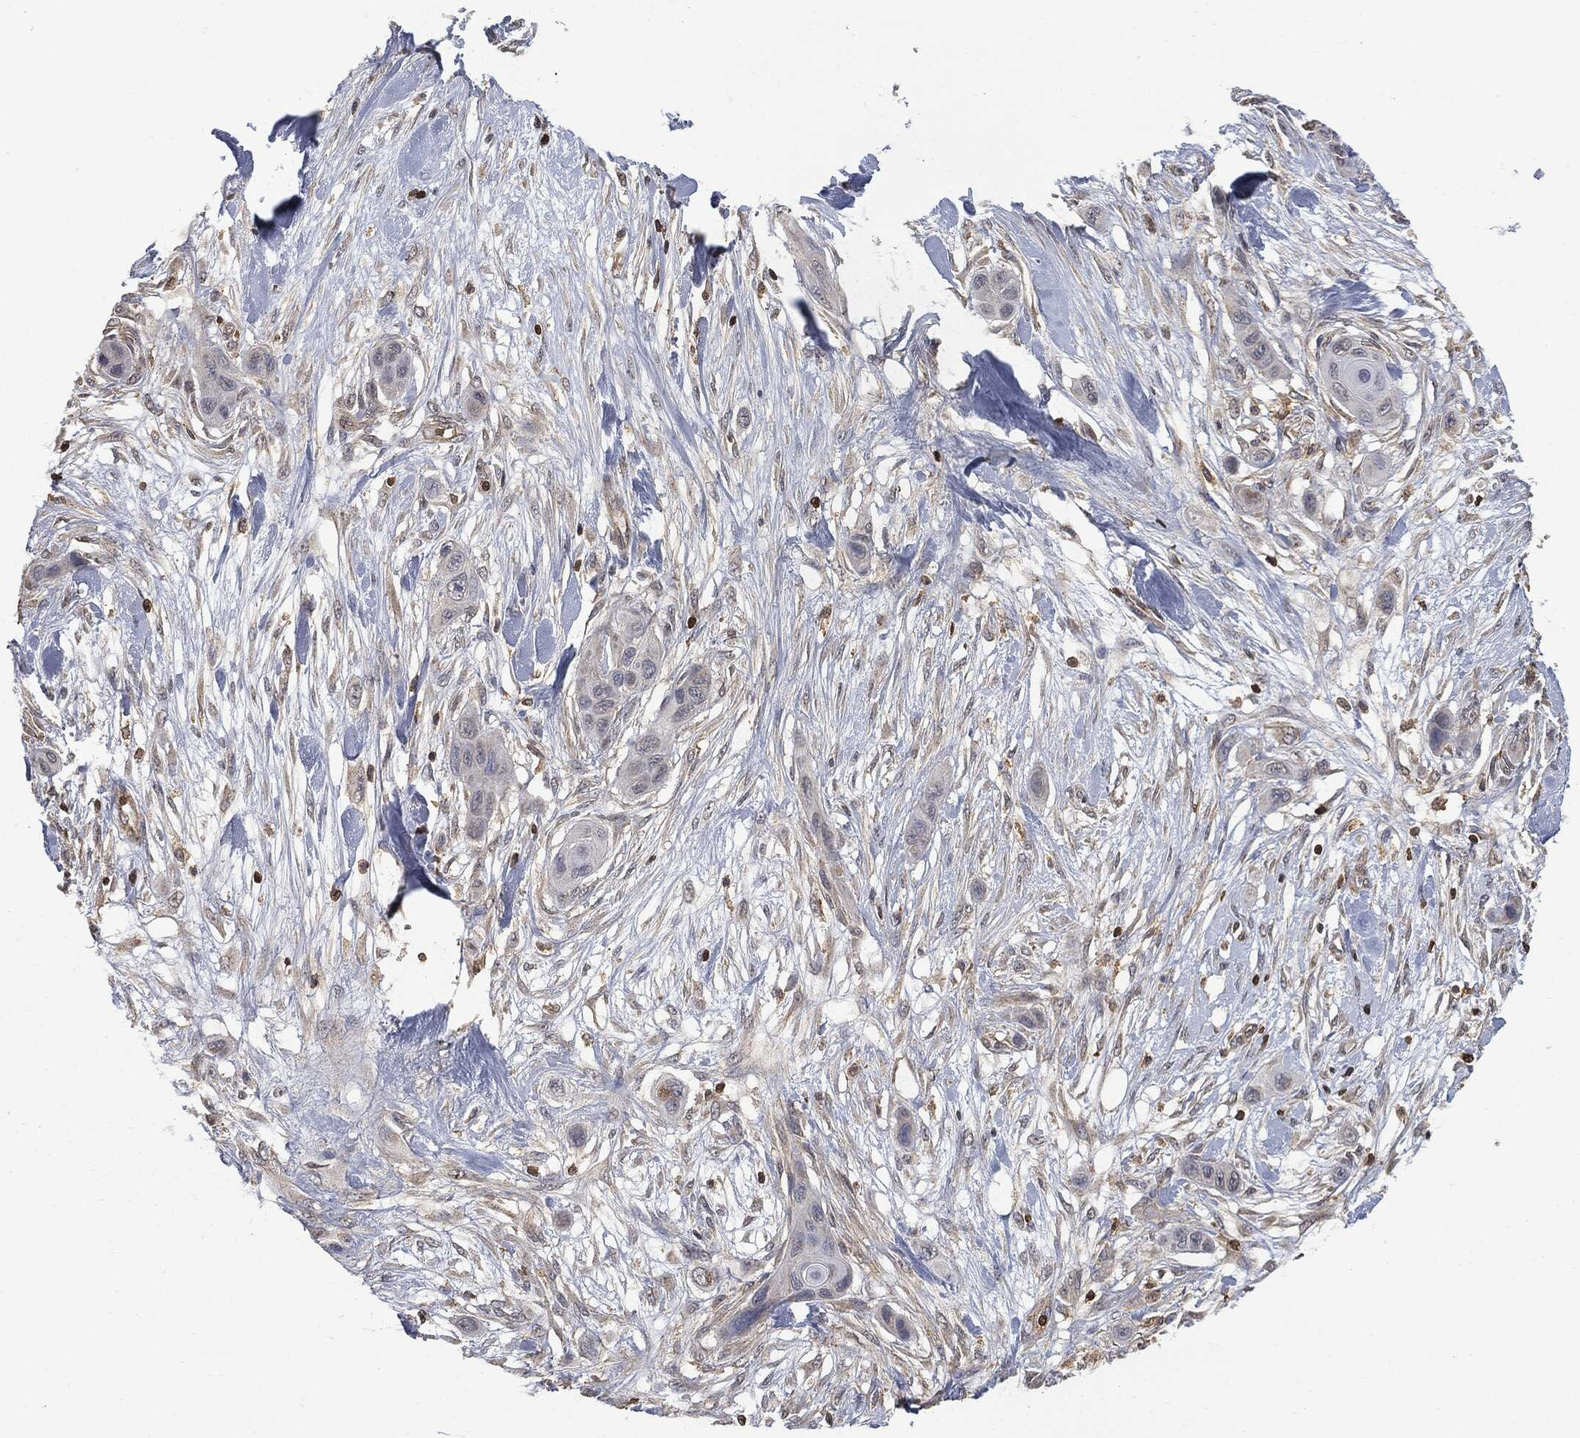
{"staining": {"intensity": "negative", "quantity": "none", "location": "none"}, "tissue": "skin cancer", "cell_type": "Tumor cells", "image_type": "cancer", "snomed": [{"axis": "morphology", "description": "Squamous cell carcinoma, NOS"}, {"axis": "topography", "description": "Skin"}], "caption": "Human skin cancer (squamous cell carcinoma) stained for a protein using IHC reveals no staining in tumor cells.", "gene": "PSMB10", "patient": {"sex": "male", "age": 79}}